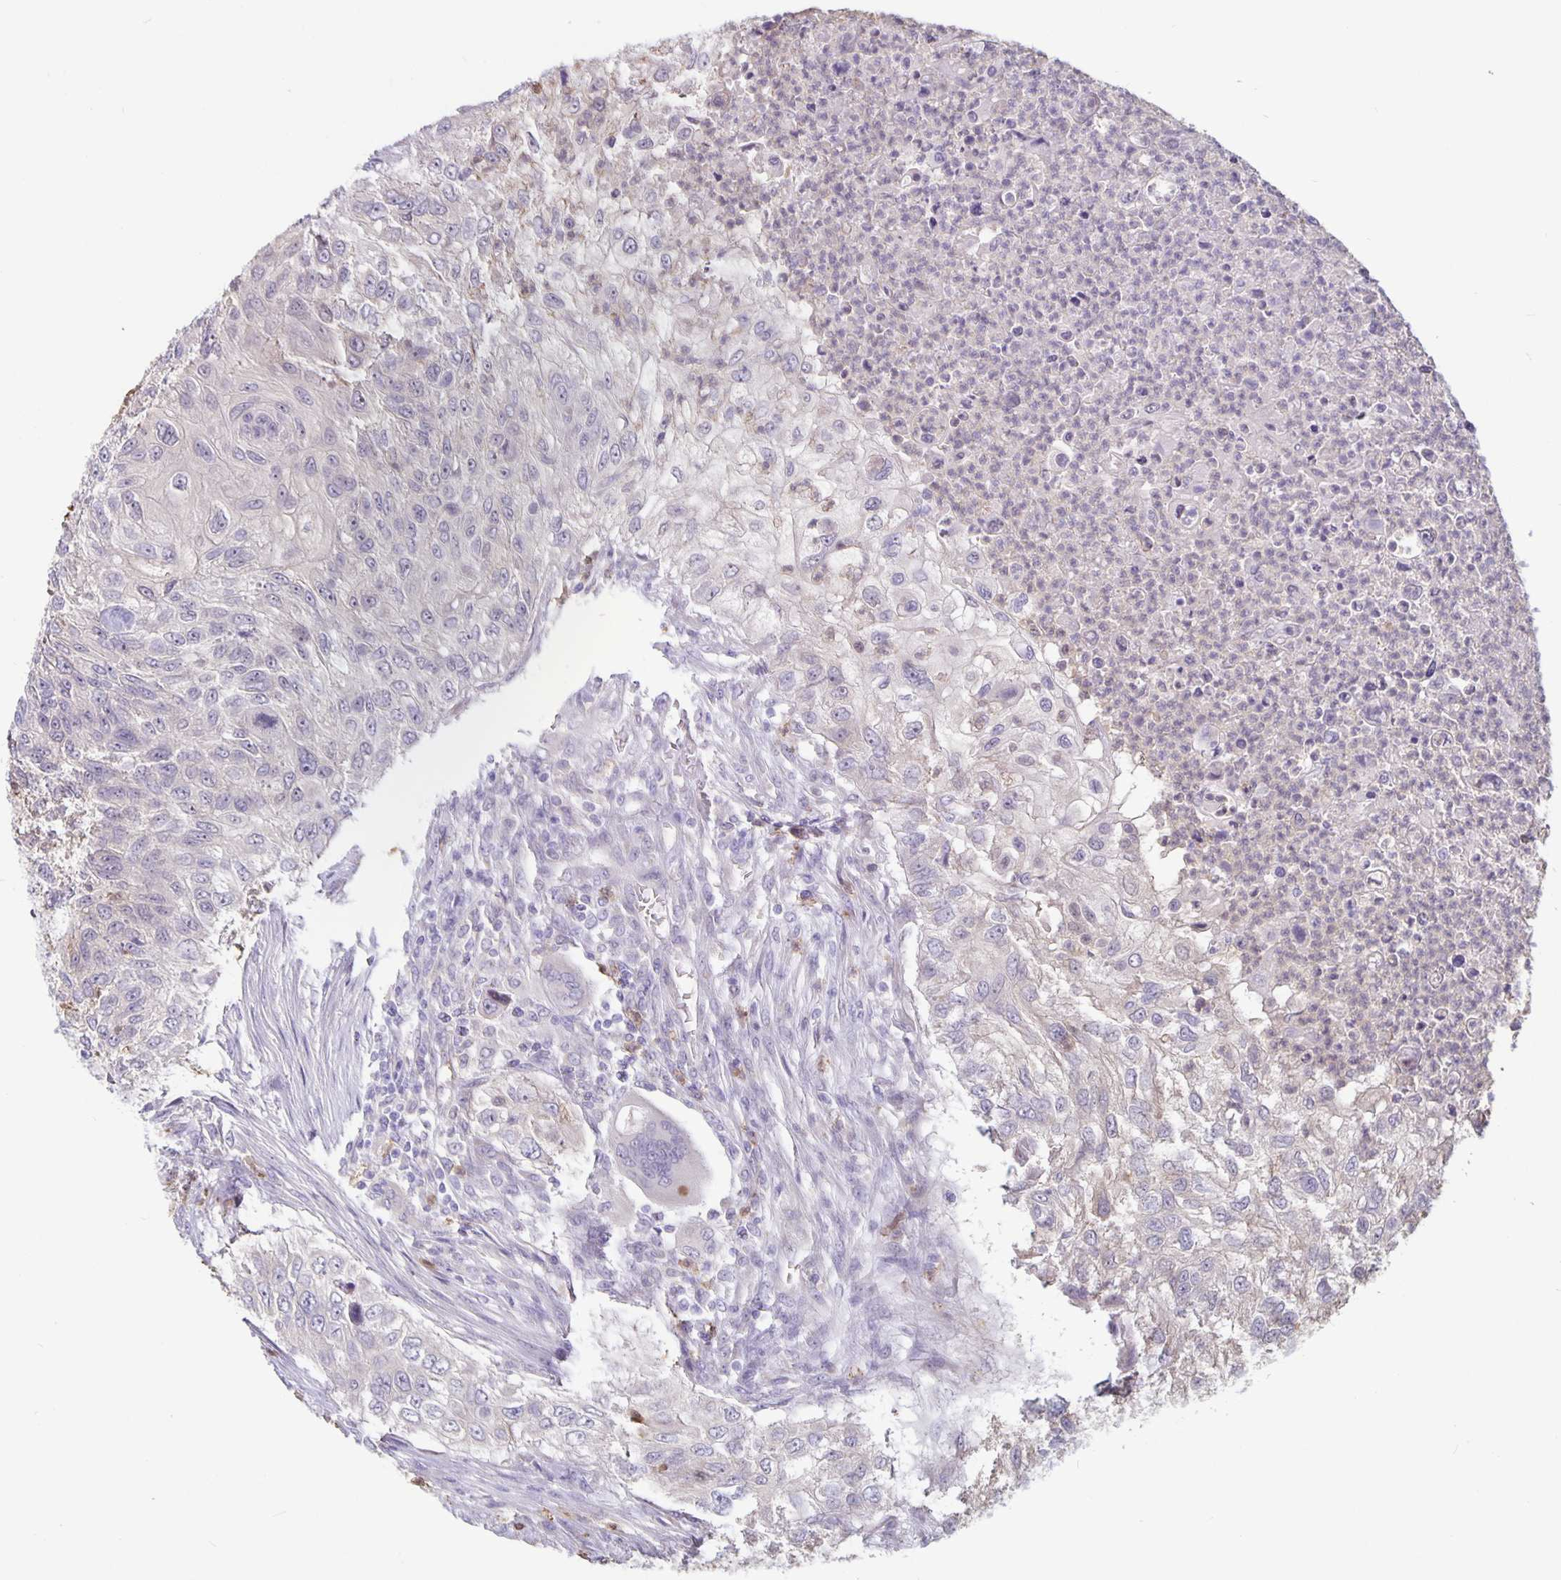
{"staining": {"intensity": "negative", "quantity": "none", "location": "none"}, "tissue": "urothelial cancer", "cell_type": "Tumor cells", "image_type": "cancer", "snomed": [{"axis": "morphology", "description": "Urothelial carcinoma, High grade"}, {"axis": "topography", "description": "Urinary bladder"}], "caption": "High power microscopy histopathology image of an immunohistochemistry histopathology image of high-grade urothelial carcinoma, revealing no significant positivity in tumor cells.", "gene": "PLCB3", "patient": {"sex": "female", "age": 60}}